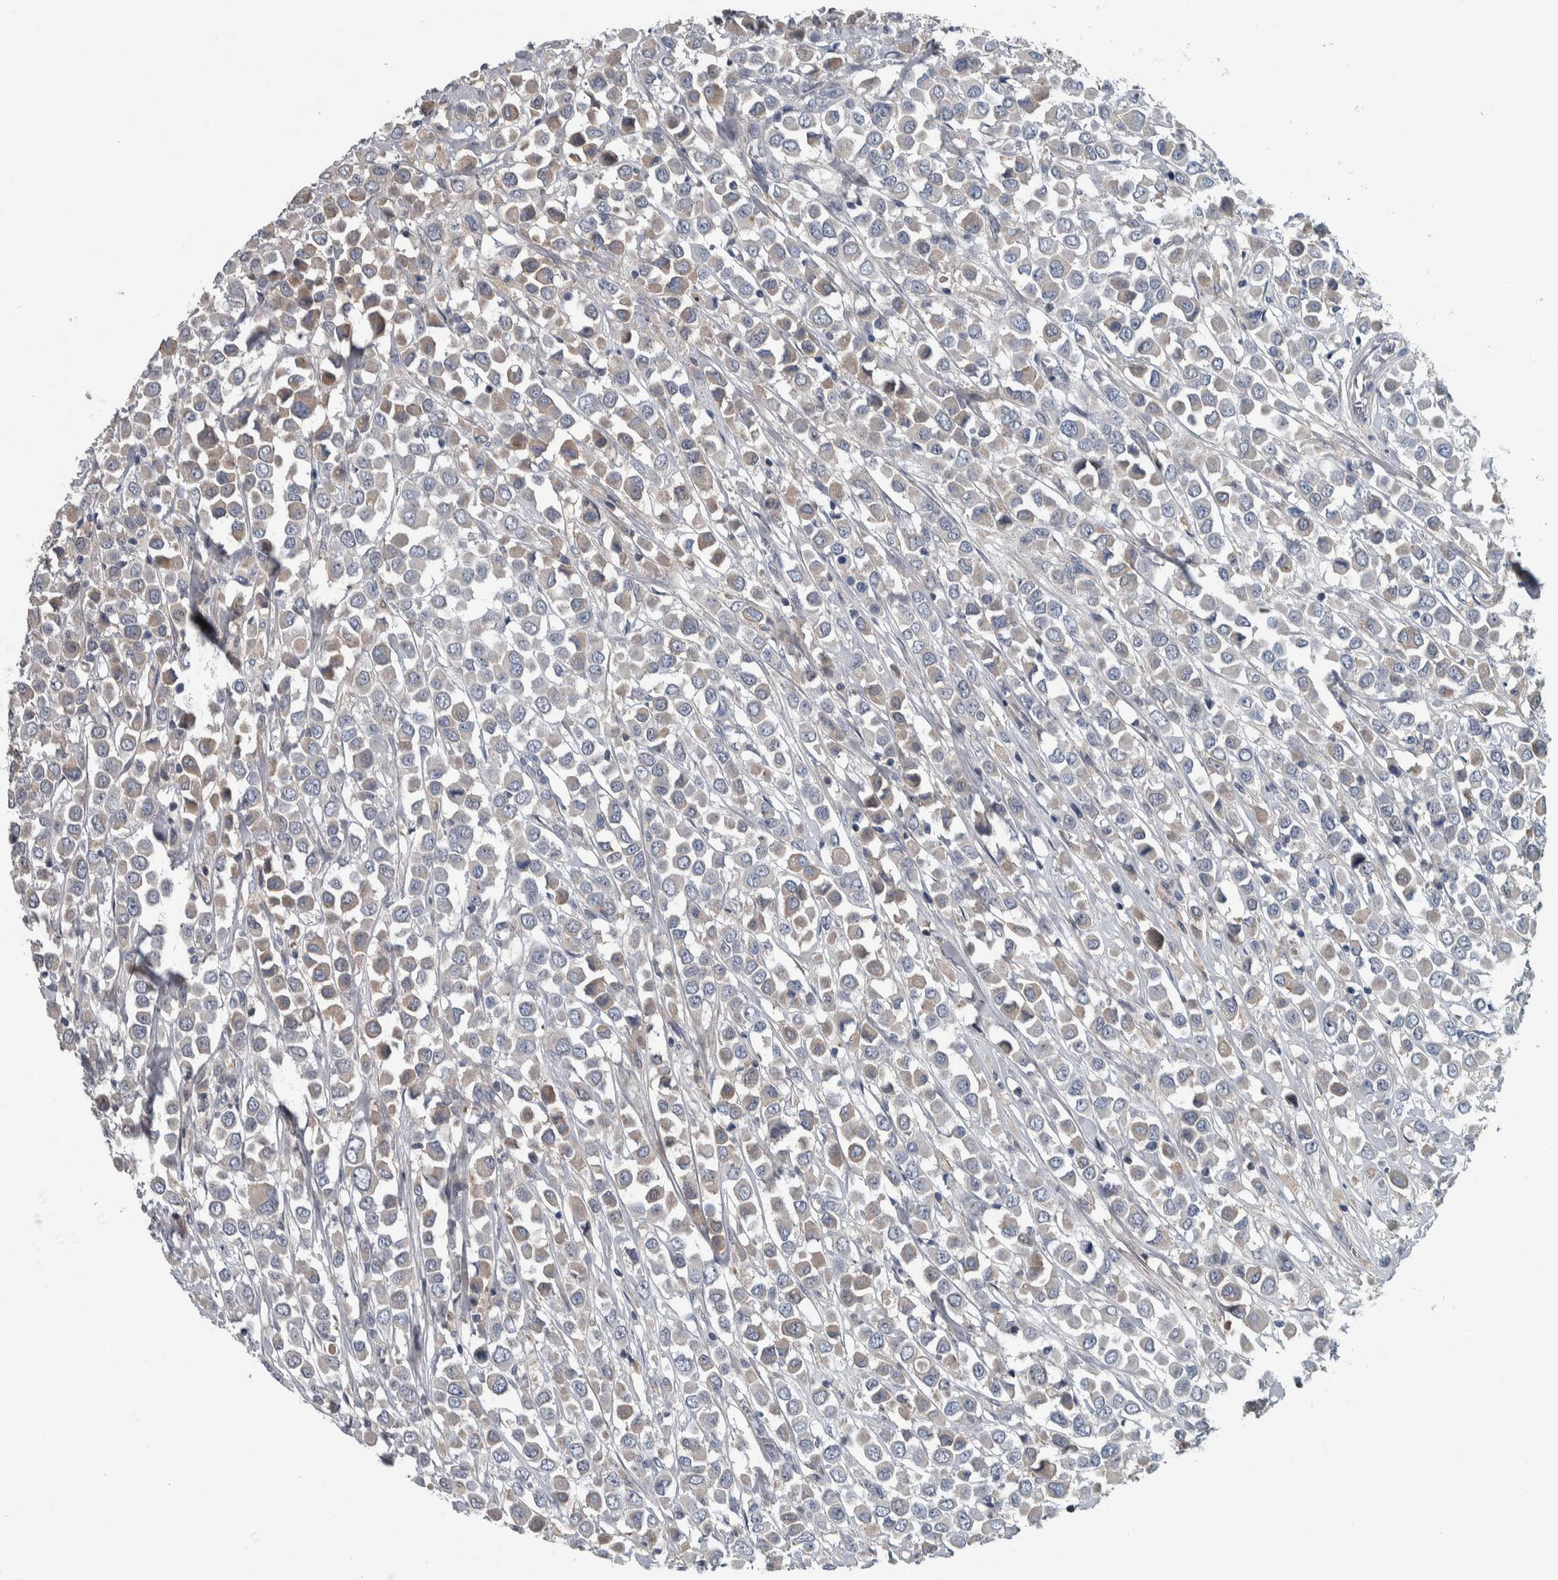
{"staining": {"intensity": "weak", "quantity": "25%-75%", "location": "cytoplasmic/membranous"}, "tissue": "breast cancer", "cell_type": "Tumor cells", "image_type": "cancer", "snomed": [{"axis": "morphology", "description": "Duct carcinoma"}, {"axis": "topography", "description": "Breast"}], "caption": "A micrograph showing weak cytoplasmic/membranous positivity in about 25%-75% of tumor cells in intraductal carcinoma (breast), as visualized by brown immunohistochemical staining.", "gene": "SERPINC1", "patient": {"sex": "female", "age": 61}}